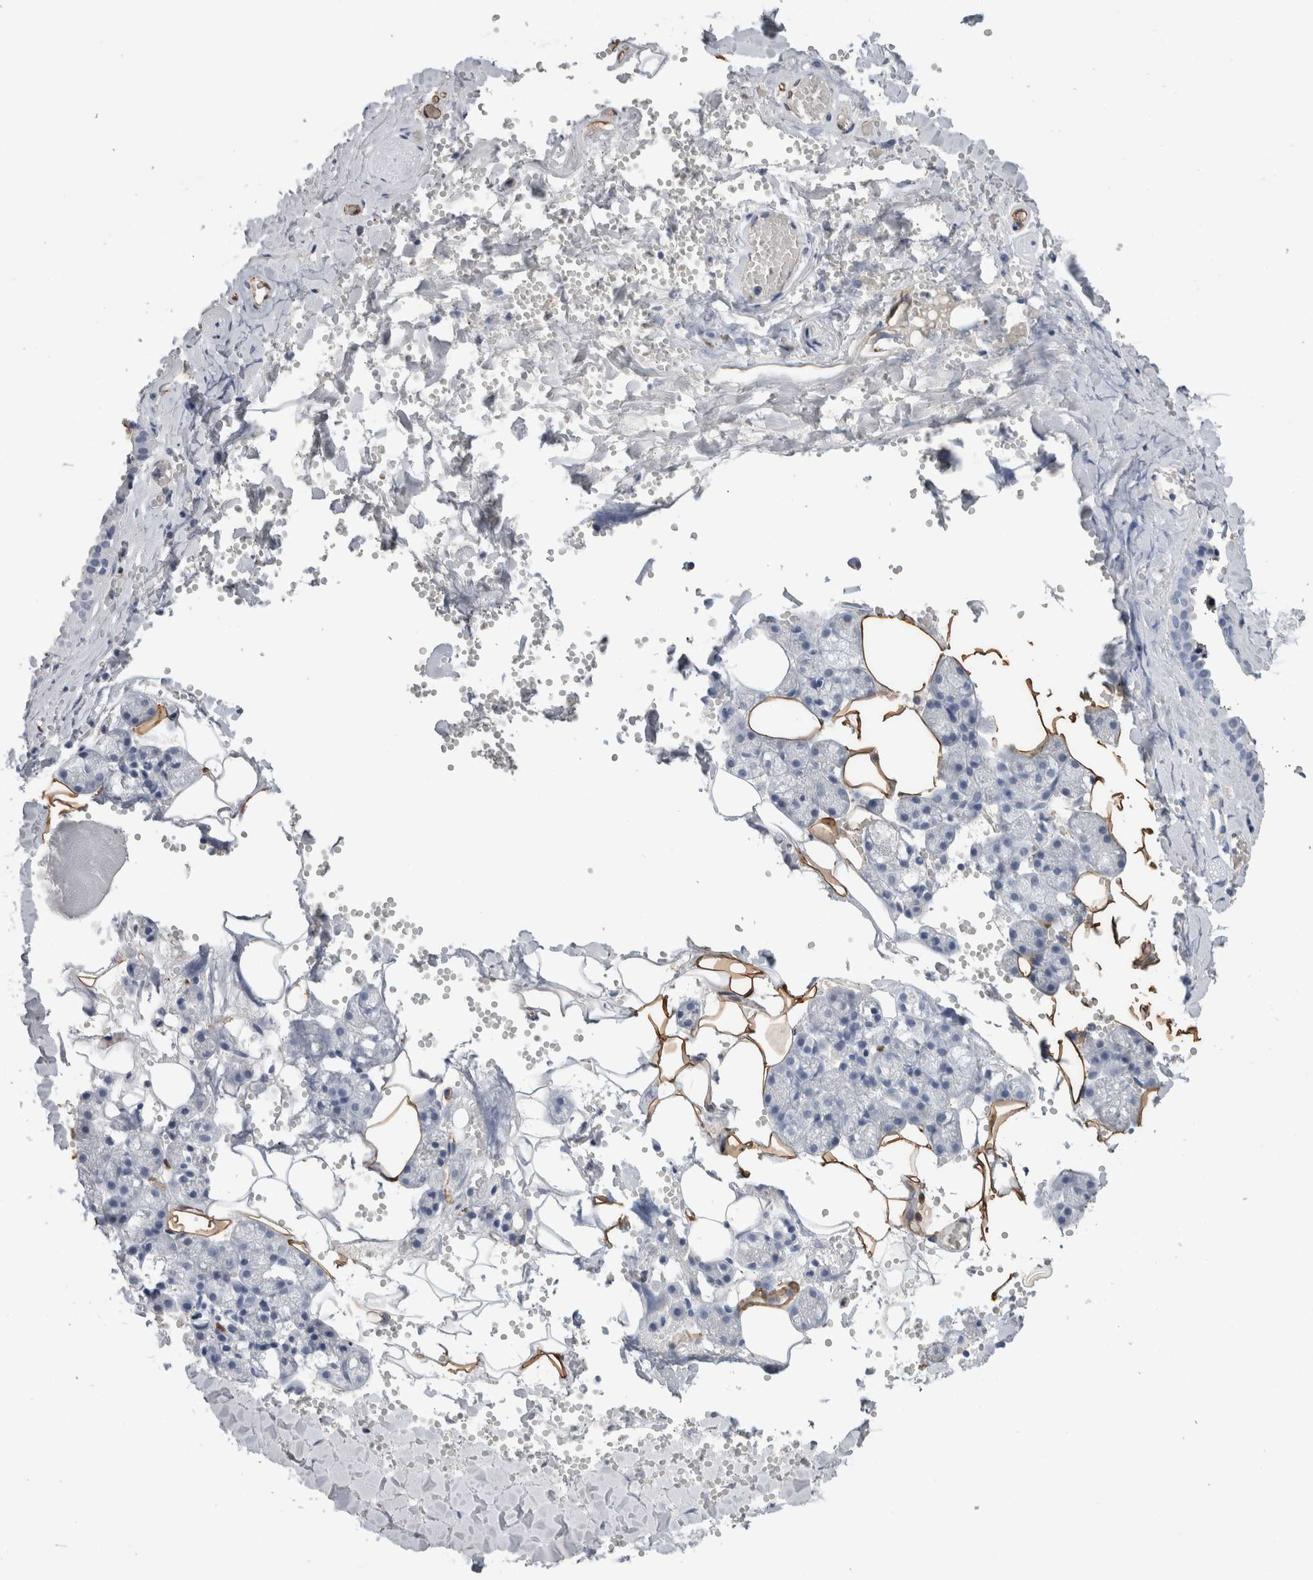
{"staining": {"intensity": "negative", "quantity": "none", "location": "none"}, "tissue": "salivary gland", "cell_type": "Glandular cells", "image_type": "normal", "snomed": [{"axis": "morphology", "description": "Normal tissue, NOS"}, {"axis": "topography", "description": "Salivary gland"}], "caption": "The micrograph exhibits no staining of glandular cells in normal salivary gland.", "gene": "FABP4", "patient": {"sex": "male", "age": 62}}